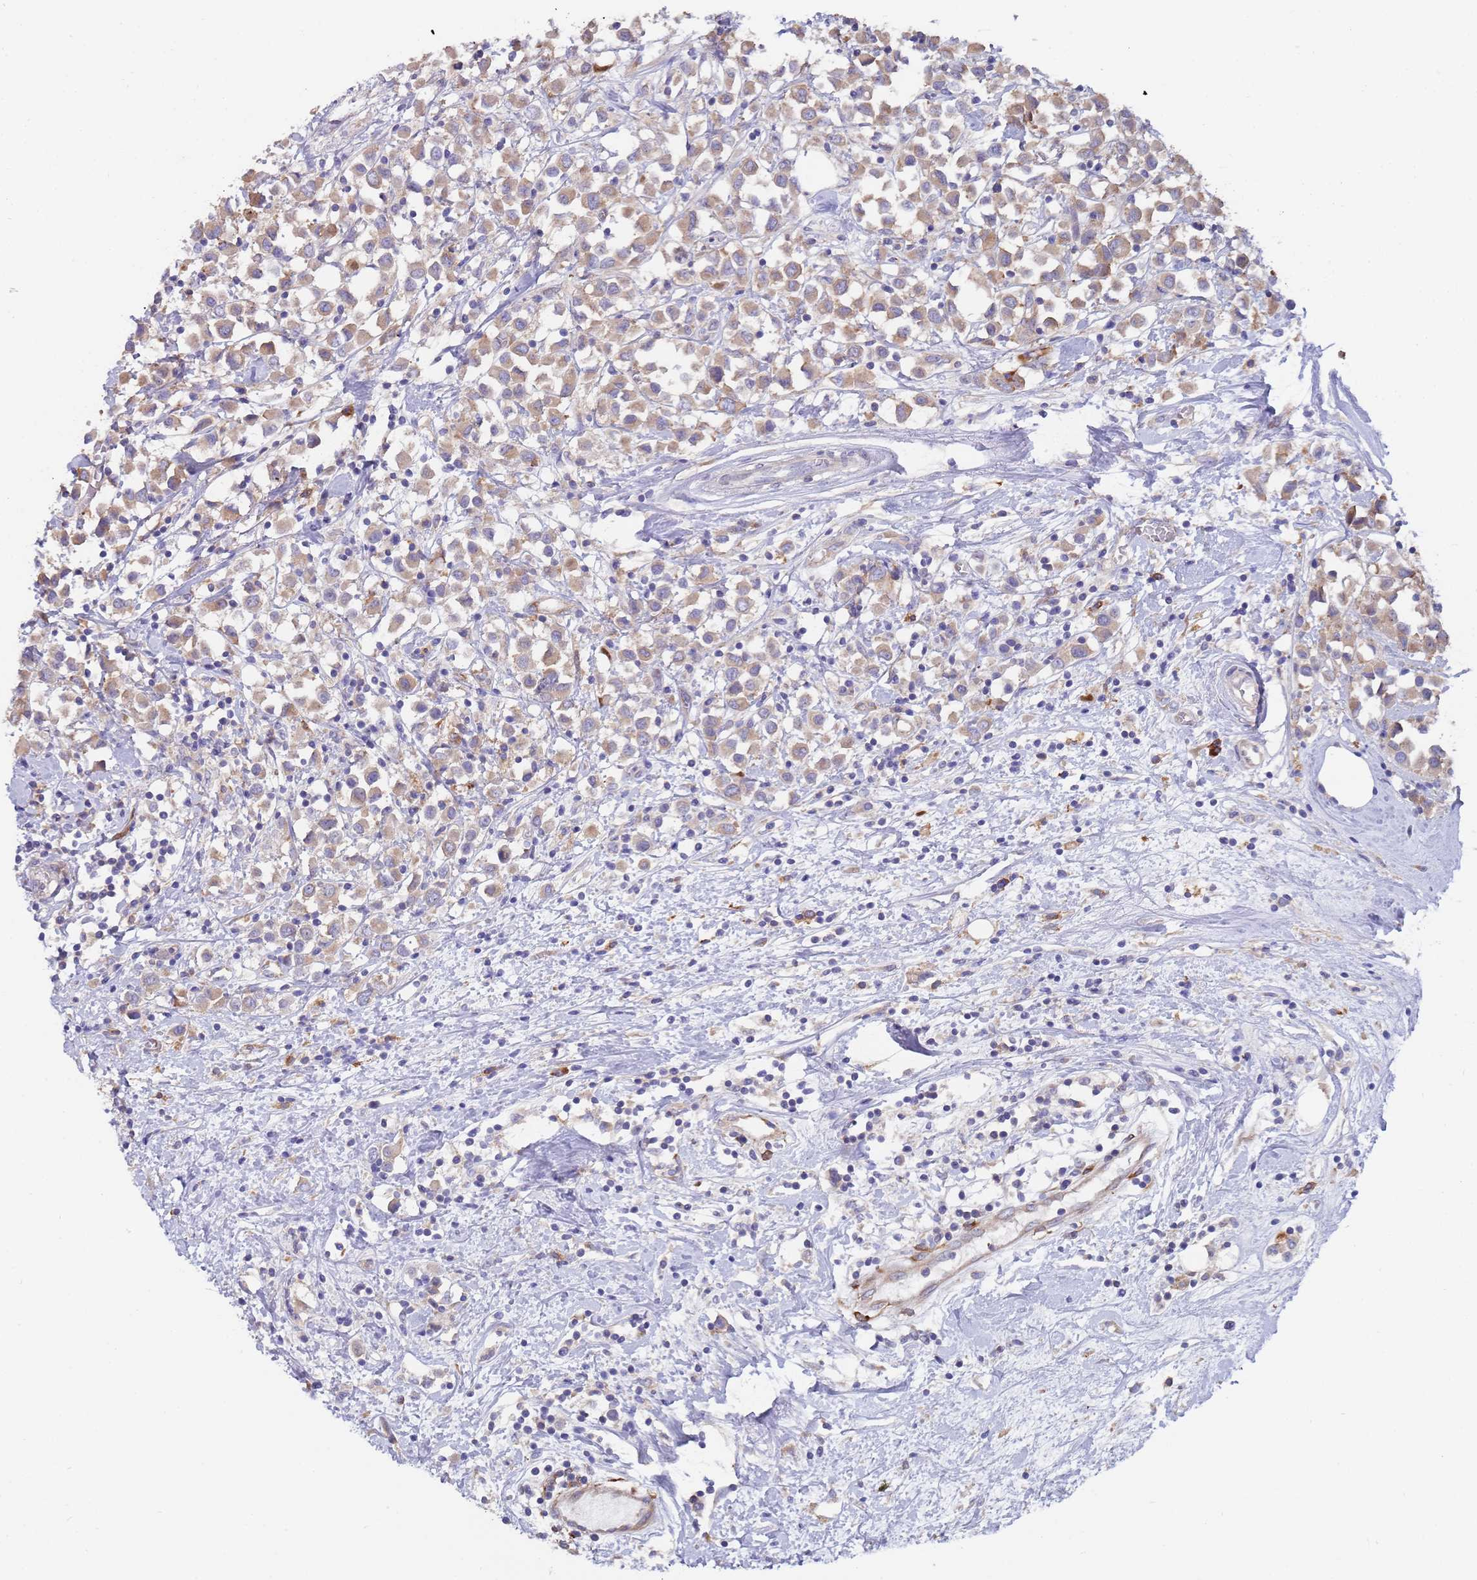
{"staining": {"intensity": "moderate", "quantity": ">75%", "location": "cytoplasmic/membranous"}, "tissue": "breast cancer", "cell_type": "Tumor cells", "image_type": "cancer", "snomed": [{"axis": "morphology", "description": "Duct carcinoma"}, {"axis": "topography", "description": "Breast"}], "caption": "The histopathology image exhibits immunohistochemical staining of breast cancer (intraductal carcinoma). There is moderate cytoplasmic/membranous staining is identified in about >75% of tumor cells.", "gene": "ZNF844", "patient": {"sex": "female", "age": 61}}